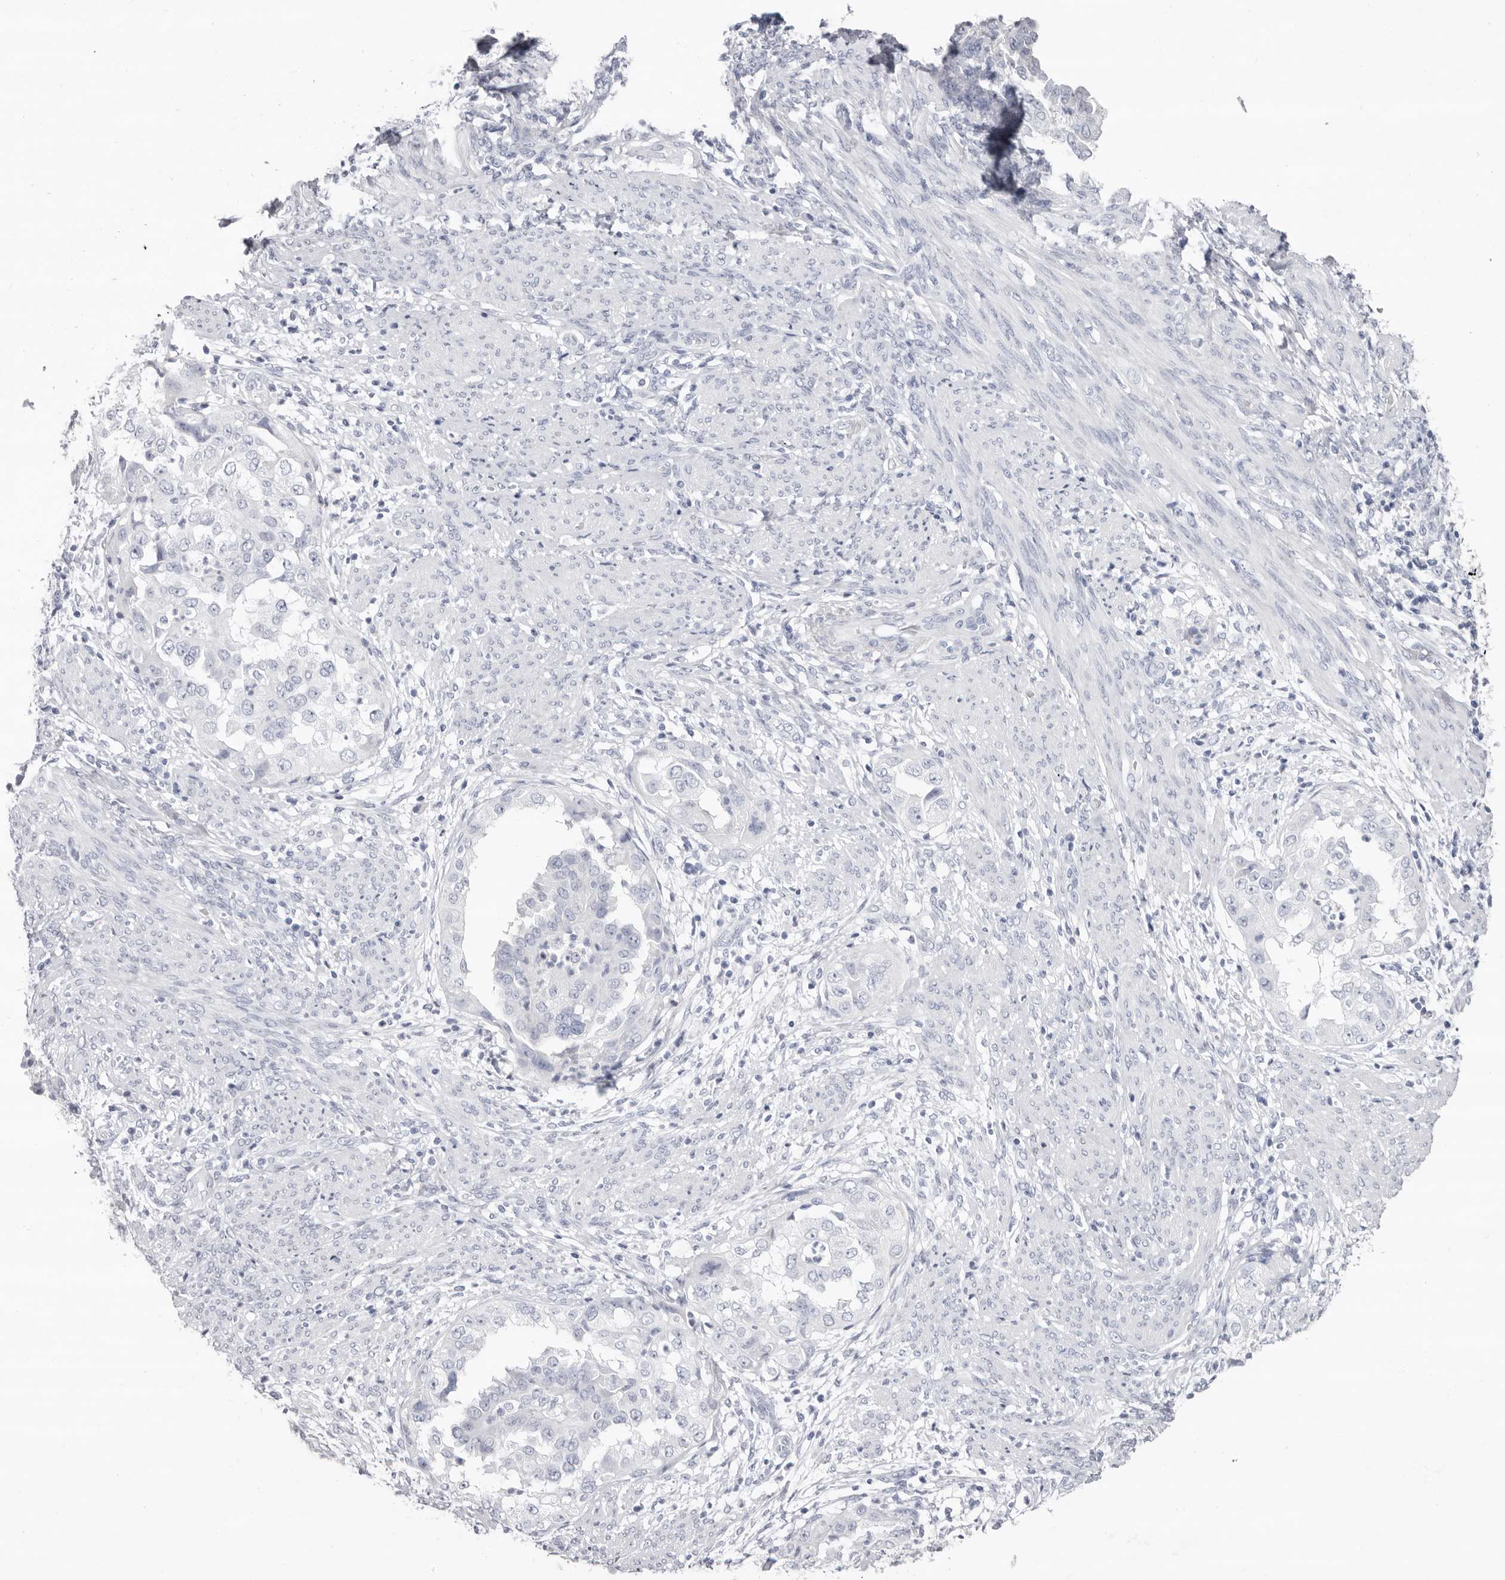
{"staining": {"intensity": "negative", "quantity": "none", "location": "none"}, "tissue": "endometrial cancer", "cell_type": "Tumor cells", "image_type": "cancer", "snomed": [{"axis": "morphology", "description": "Adenocarcinoma, NOS"}, {"axis": "topography", "description": "Endometrium"}], "caption": "An image of human endometrial cancer (adenocarcinoma) is negative for staining in tumor cells. (Immunohistochemistry, brightfield microscopy, high magnification).", "gene": "LPO", "patient": {"sex": "female", "age": 85}}